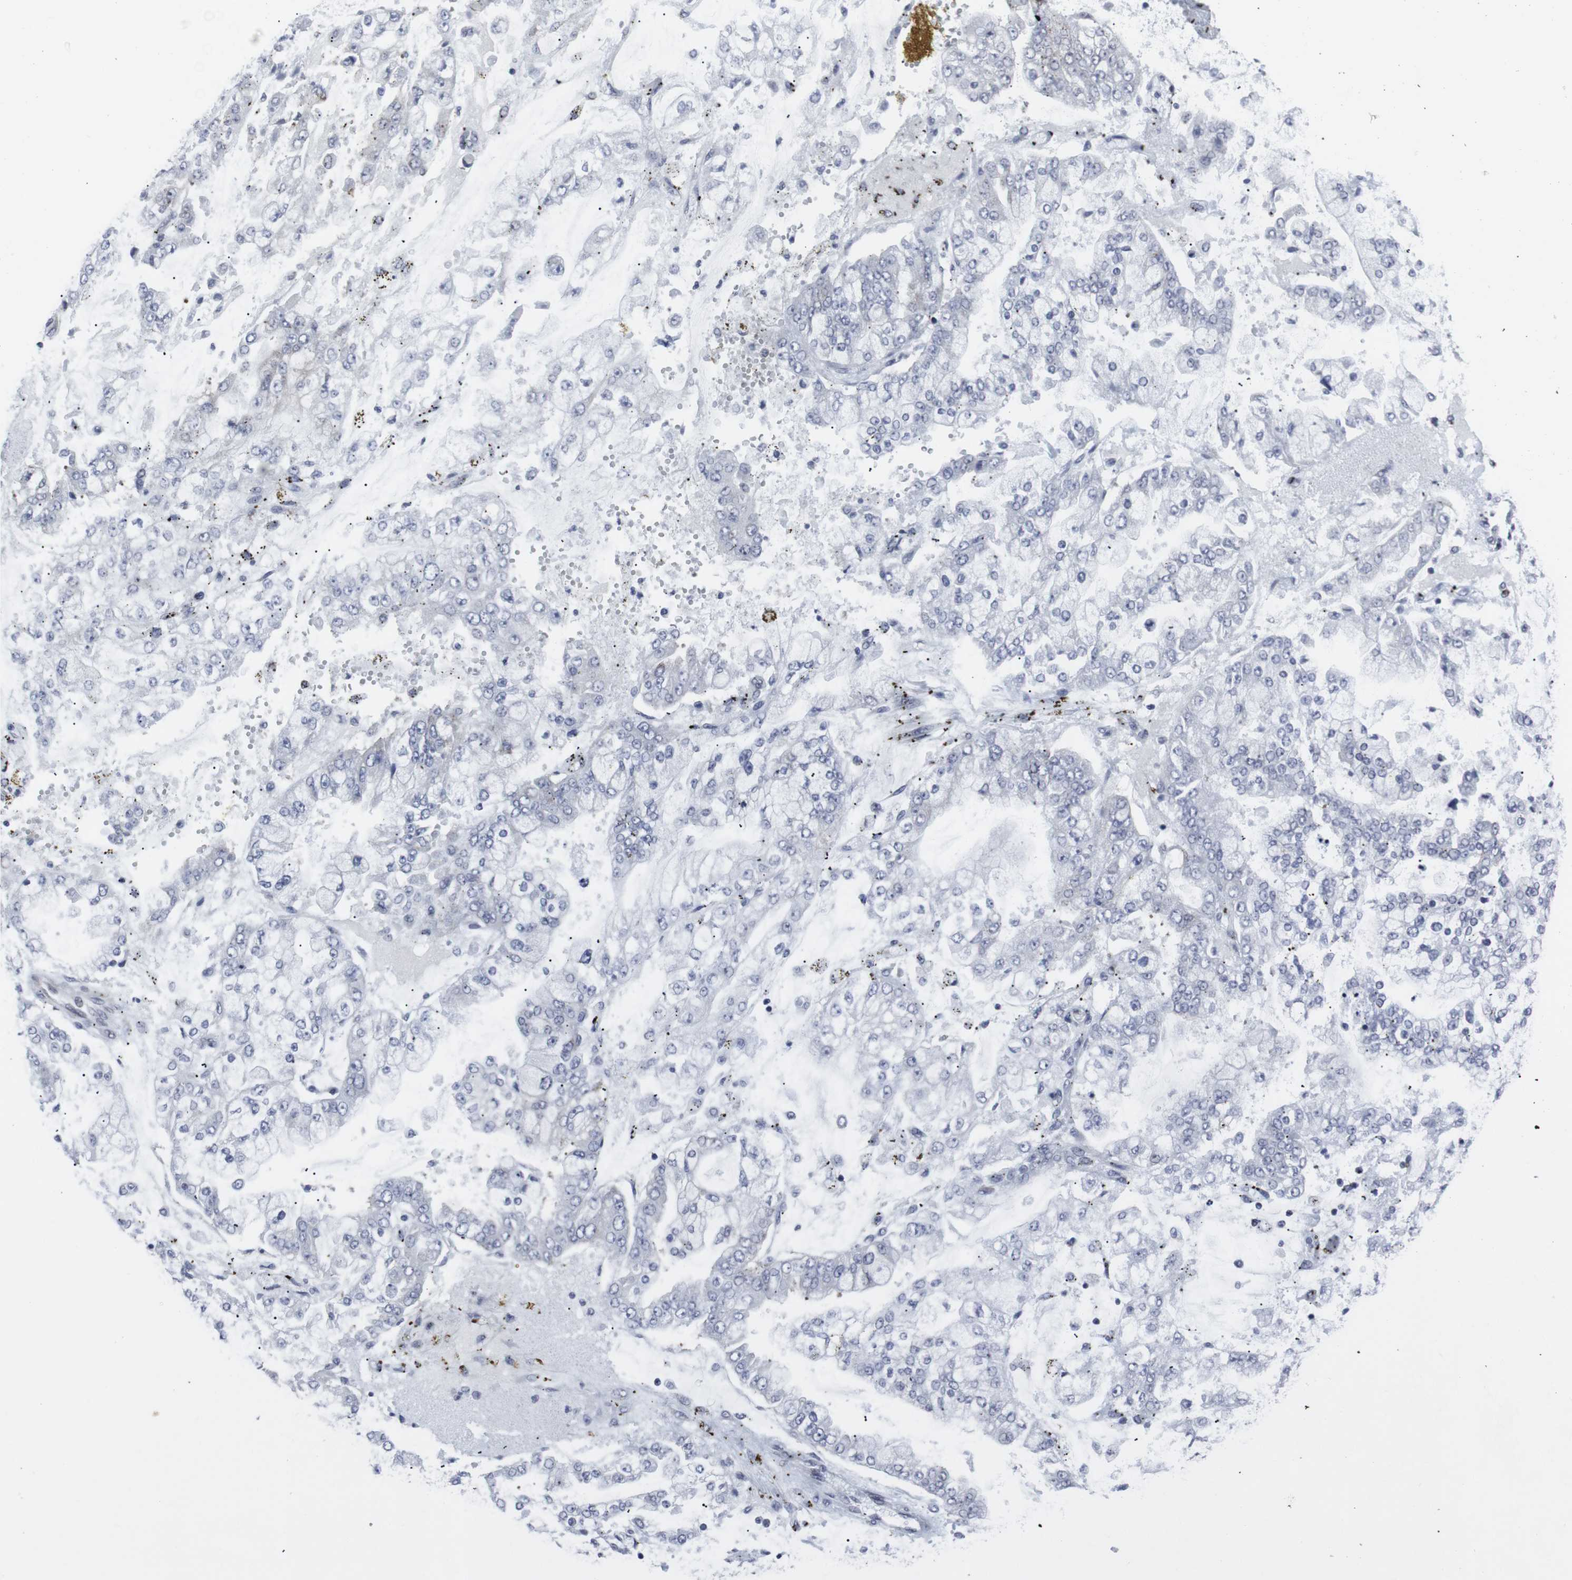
{"staining": {"intensity": "negative", "quantity": "none", "location": "none"}, "tissue": "stomach cancer", "cell_type": "Tumor cells", "image_type": "cancer", "snomed": [{"axis": "morphology", "description": "Adenocarcinoma, NOS"}, {"axis": "topography", "description": "Stomach"}], "caption": "An image of stomach adenocarcinoma stained for a protein displays no brown staining in tumor cells.", "gene": "GEMIN2", "patient": {"sex": "male", "age": 76}}